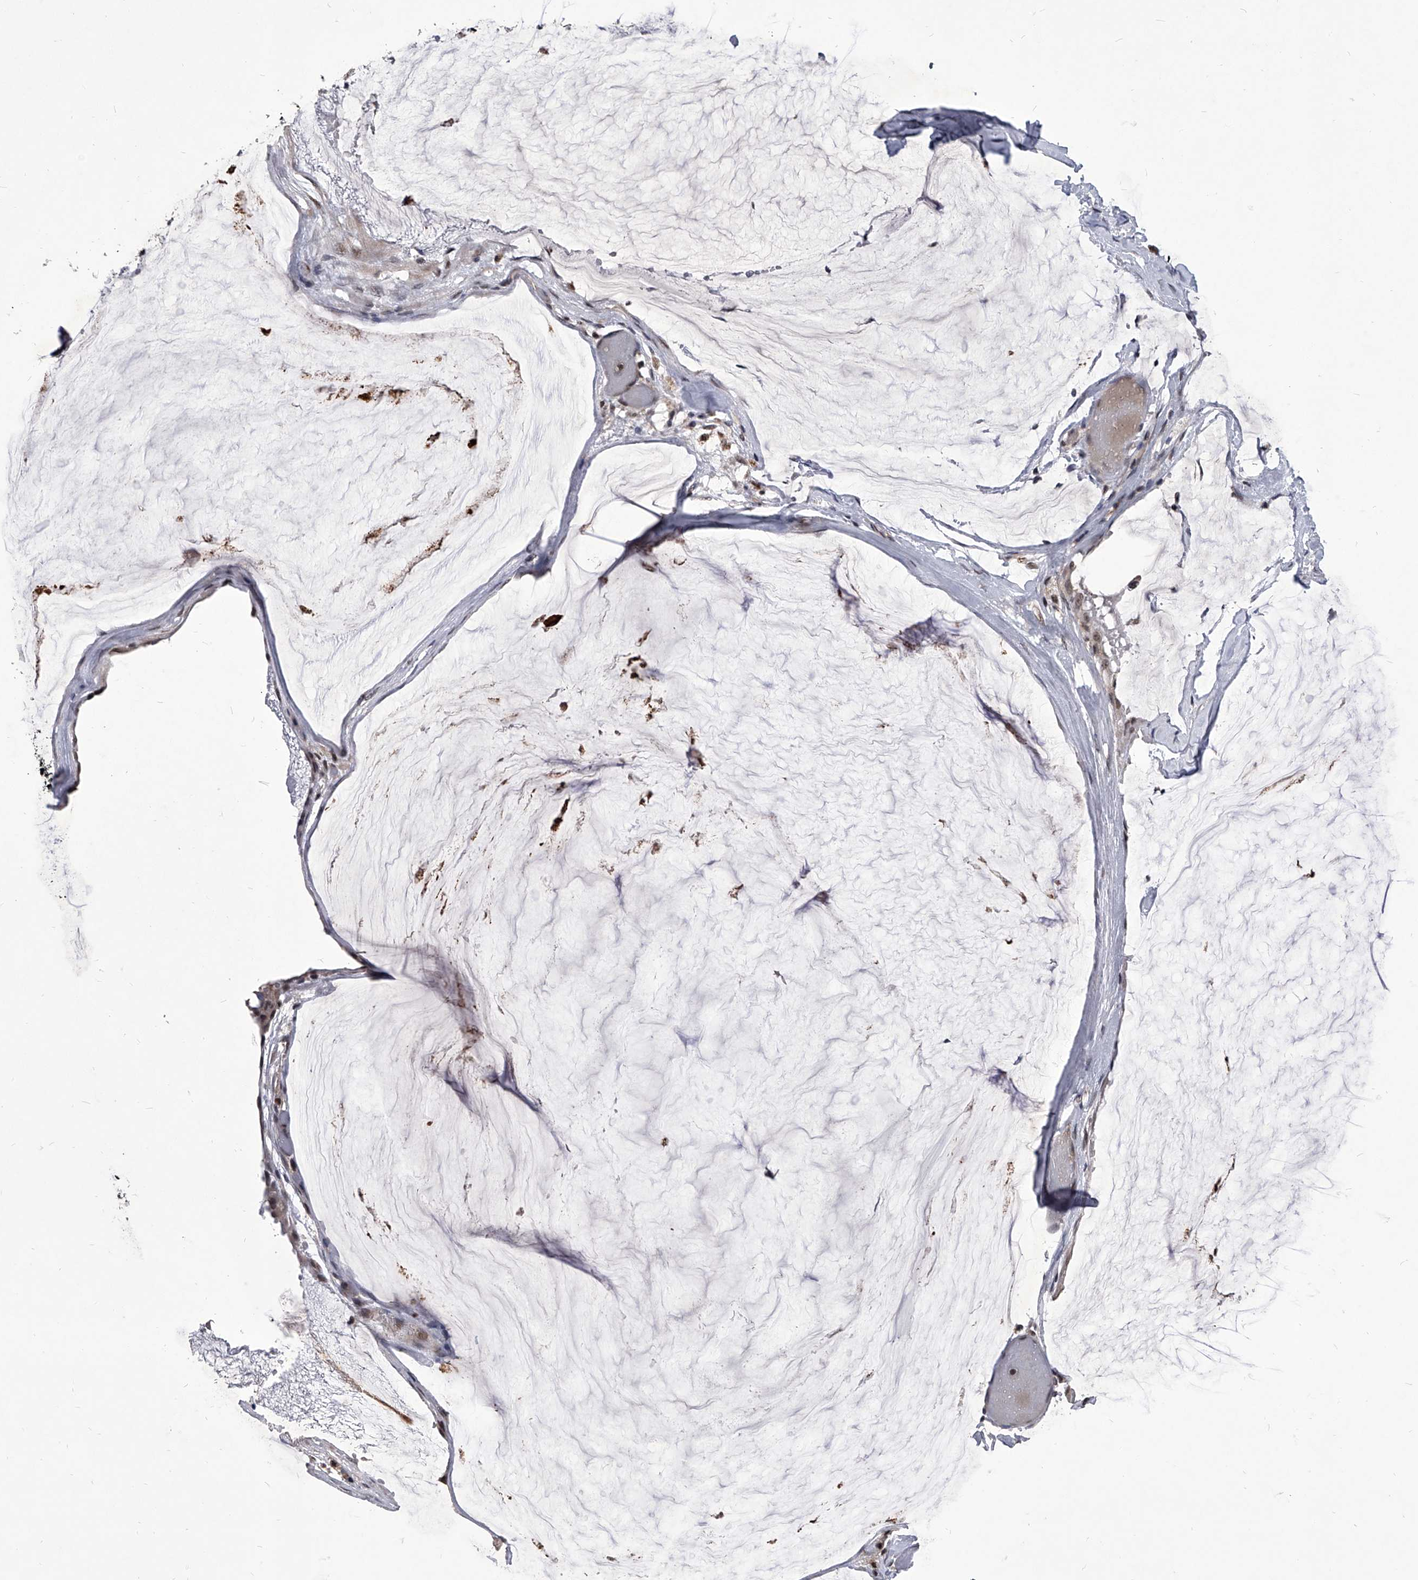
{"staining": {"intensity": "weak", "quantity": "25%-75%", "location": "nuclear"}, "tissue": "ovarian cancer", "cell_type": "Tumor cells", "image_type": "cancer", "snomed": [{"axis": "morphology", "description": "Cystadenocarcinoma, mucinous, NOS"}, {"axis": "topography", "description": "Ovary"}], "caption": "Protein expression analysis of ovarian mucinous cystadenocarcinoma reveals weak nuclear positivity in approximately 25%-75% of tumor cells. (DAB IHC with brightfield microscopy, high magnification).", "gene": "CMTR1", "patient": {"sex": "female", "age": 39}}